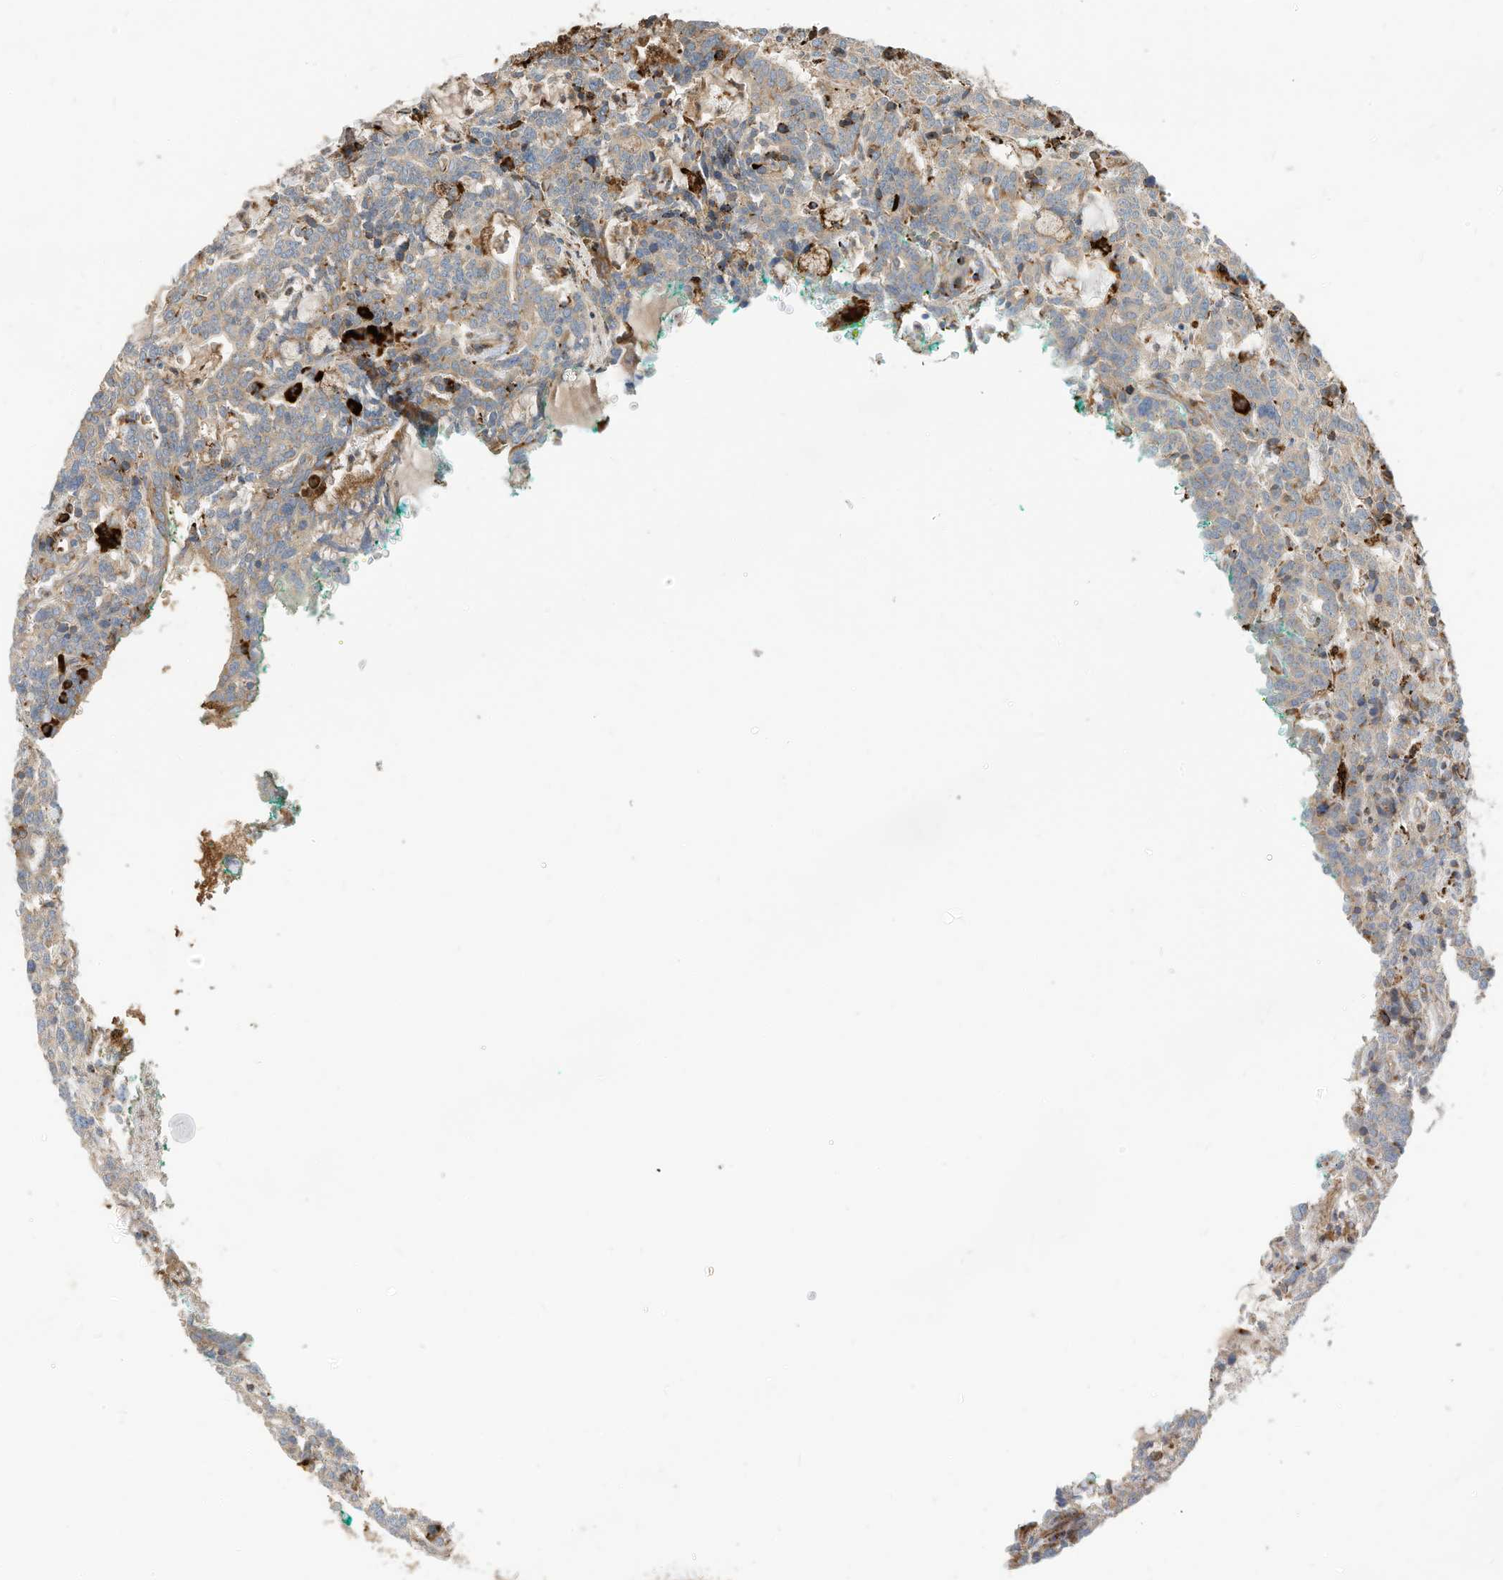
{"staining": {"intensity": "weak", "quantity": "<25%", "location": "cytoplasmic/membranous"}, "tissue": "carcinoid", "cell_type": "Tumor cells", "image_type": "cancer", "snomed": [{"axis": "morphology", "description": "Carcinoid, malignant, NOS"}, {"axis": "topography", "description": "Lung"}], "caption": "A micrograph of carcinoid stained for a protein demonstrates no brown staining in tumor cells.", "gene": "TRNAU1AP", "patient": {"sex": "female", "age": 46}}